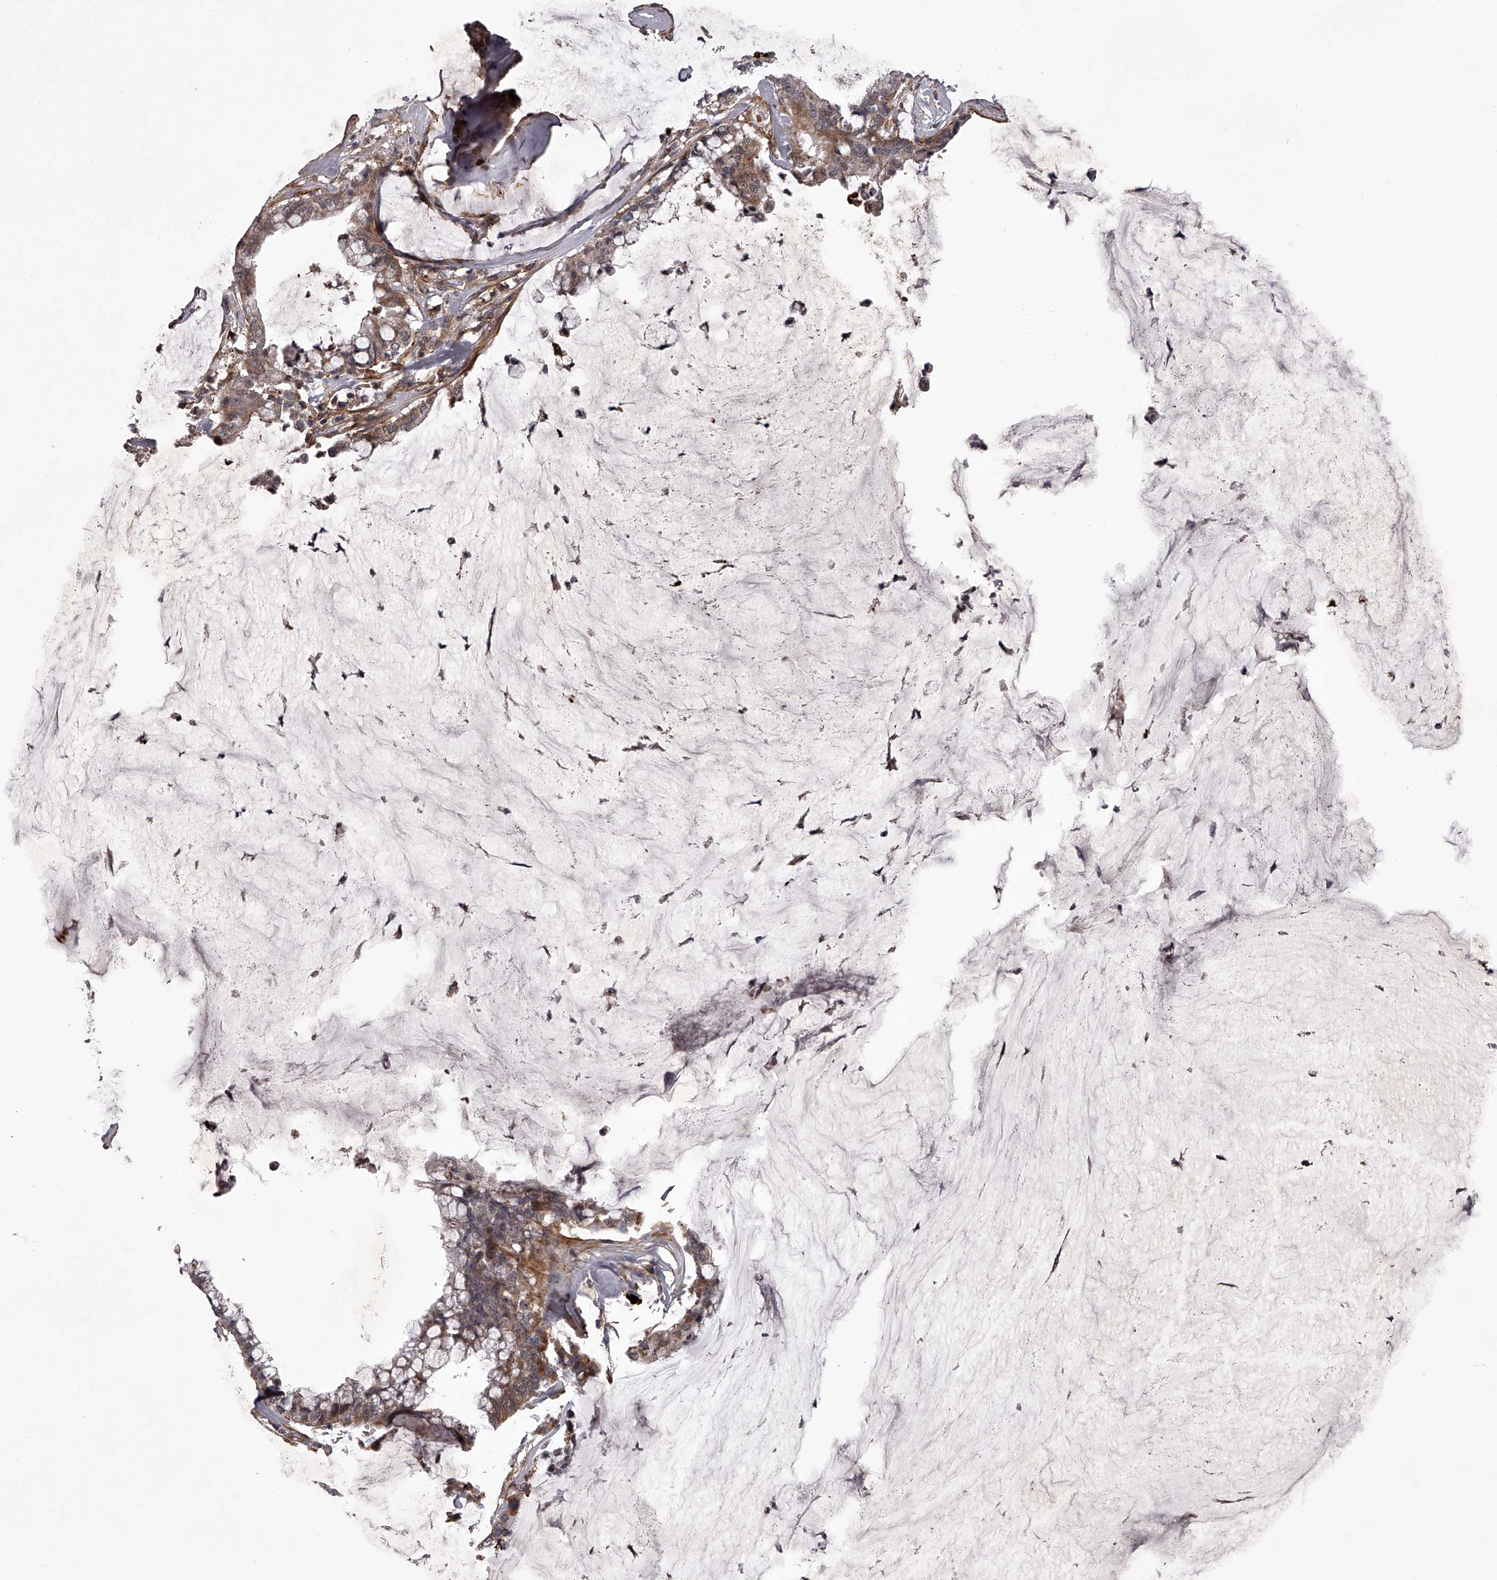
{"staining": {"intensity": "moderate", "quantity": ">75%", "location": "cytoplasmic/membranous"}, "tissue": "pancreatic cancer", "cell_type": "Tumor cells", "image_type": "cancer", "snomed": [{"axis": "morphology", "description": "Adenocarcinoma, NOS"}, {"axis": "topography", "description": "Pancreas"}], "caption": "Immunohistochemistry of pancreatic cancer (adenocarcinoma) demonstrates medium levels of moderate cytoplasmic/membranous staining in approximately >75% of tumor cells. (DAB IHC with brightfield microscopy, high magnification).", "gene": "RRP36", "patient": {"sex": "male", "age": 41}}